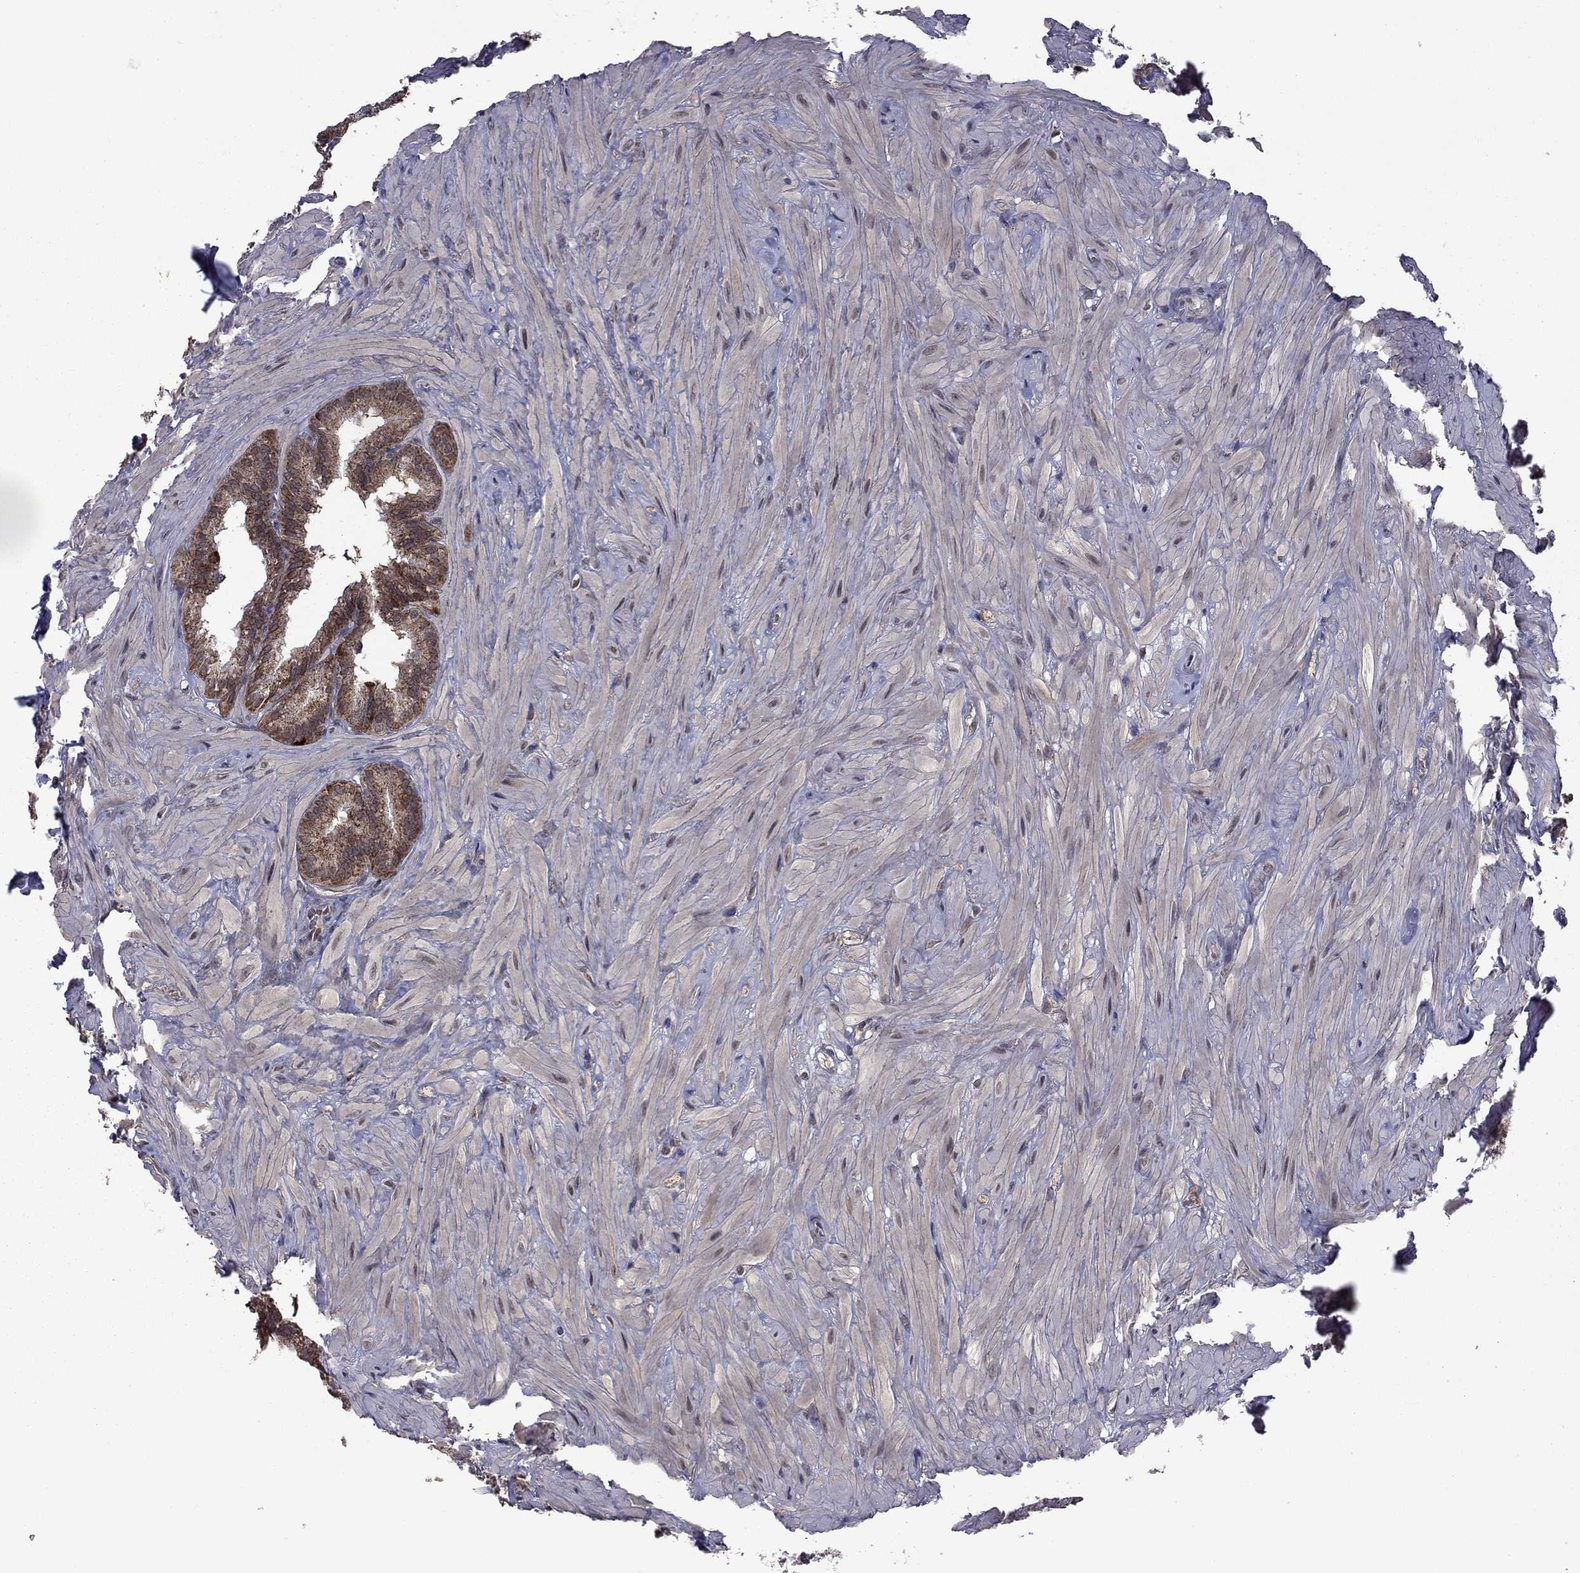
{"staining": {"intensity": "moderate", "quantity": "25%-75%", "location": "cytoplasmic/membranous"}, "tissue": "seminal vesicle", "cell_type": "Glandular cells", "image_type": "normal", "snomed": [{"axis": "morphology", "description": "Normal tissue, NOS"}, {"axis": "topography", "description": "Seminal veicle"}], "caption": "Protein analysis of normal seminal vesicle demonstrates moderate cytoplasmic/membranous expression in approximately 25%-75% of glandular cells. The protein of interest is shown in brown color, while the nuclei are stained blue.", "gene": "GPAA1", "patient": {"sex": "male", "age": 37}}